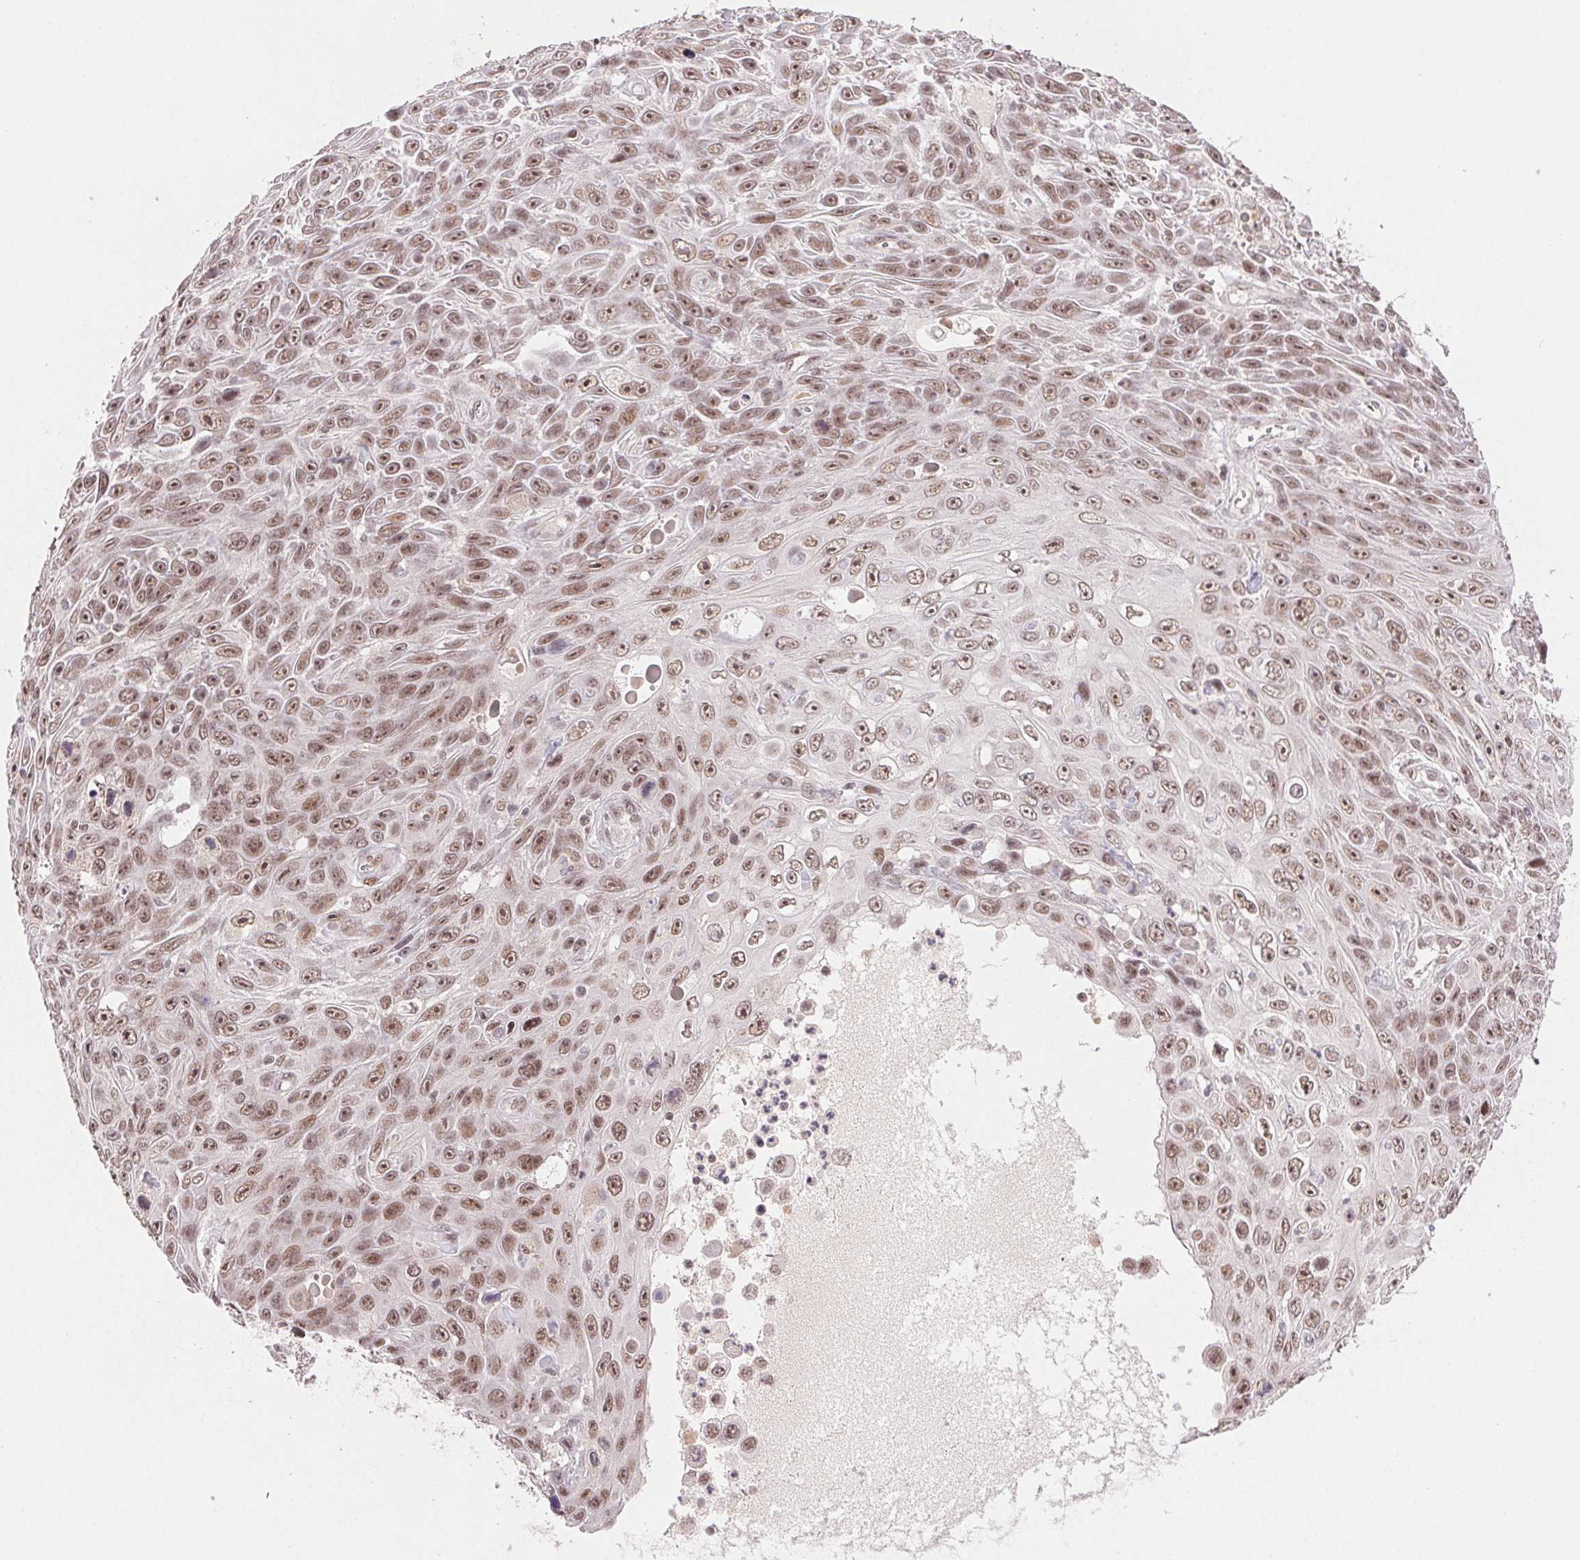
{"staining": {"intensity": "moderate", "quantity": ">75%", "location": "nuclear"}, "tissue": "skin cancer", "cell_type": "Tumor cells", "image_type": "cancer", "snomed": [{"axis": "morphology", "description": "Squamous cell carcinoma, NOS"}, {"axis": "topography", "description": "Skin"}], "caption": "Immunohistochemistry (IHC) image of human skin cancer stained for a protein (brown), which reveals medium levels of moderate nuclear positivity in approximately >75% of tumor cells.", "gene": "PRPF18", "patient": {"sex": "male", "age": 82}}